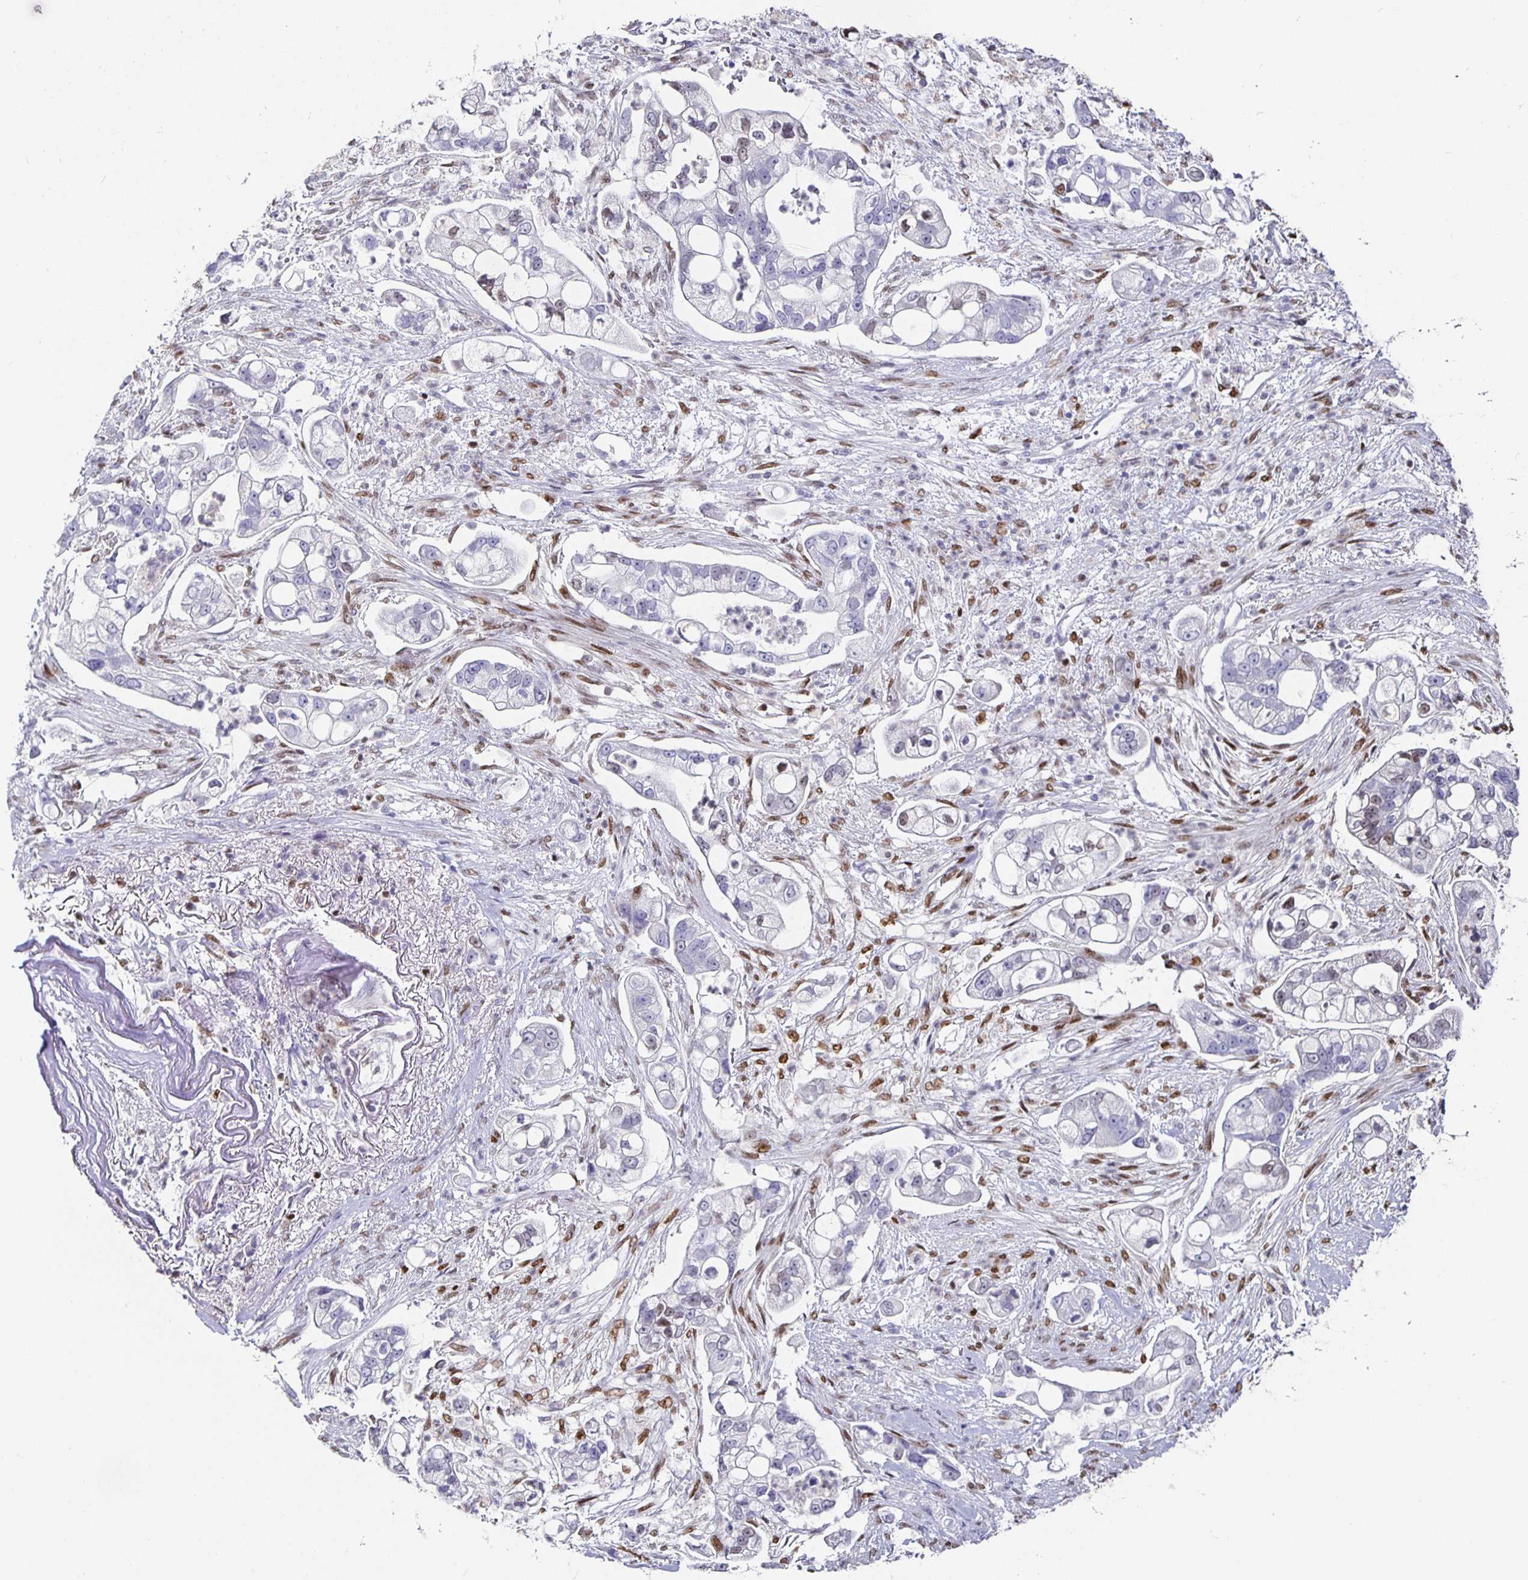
{"staining": {"intensity": "negative", "quantity": "none", "location": "none"}, "tissue": "pancreatic cancer", "cell_type": "Tumor cells", "image_type": "cancer", "snomed": [{"axis": "morphology", "description": "Adenocarcinoma, NOS"}, {"axis": "topography", "description": "Pancreas"}], "caption": "Immunohistochemical staining of pancreatic cancer (adenocarcinoma) shows no significant positivity in tumor cells. (DAB immunohistochemistry (IHC) visualized using brightfield microscopy, high magnification).", "gene": "RUNX2", "patient": {"sex": "female", "age": 69}}